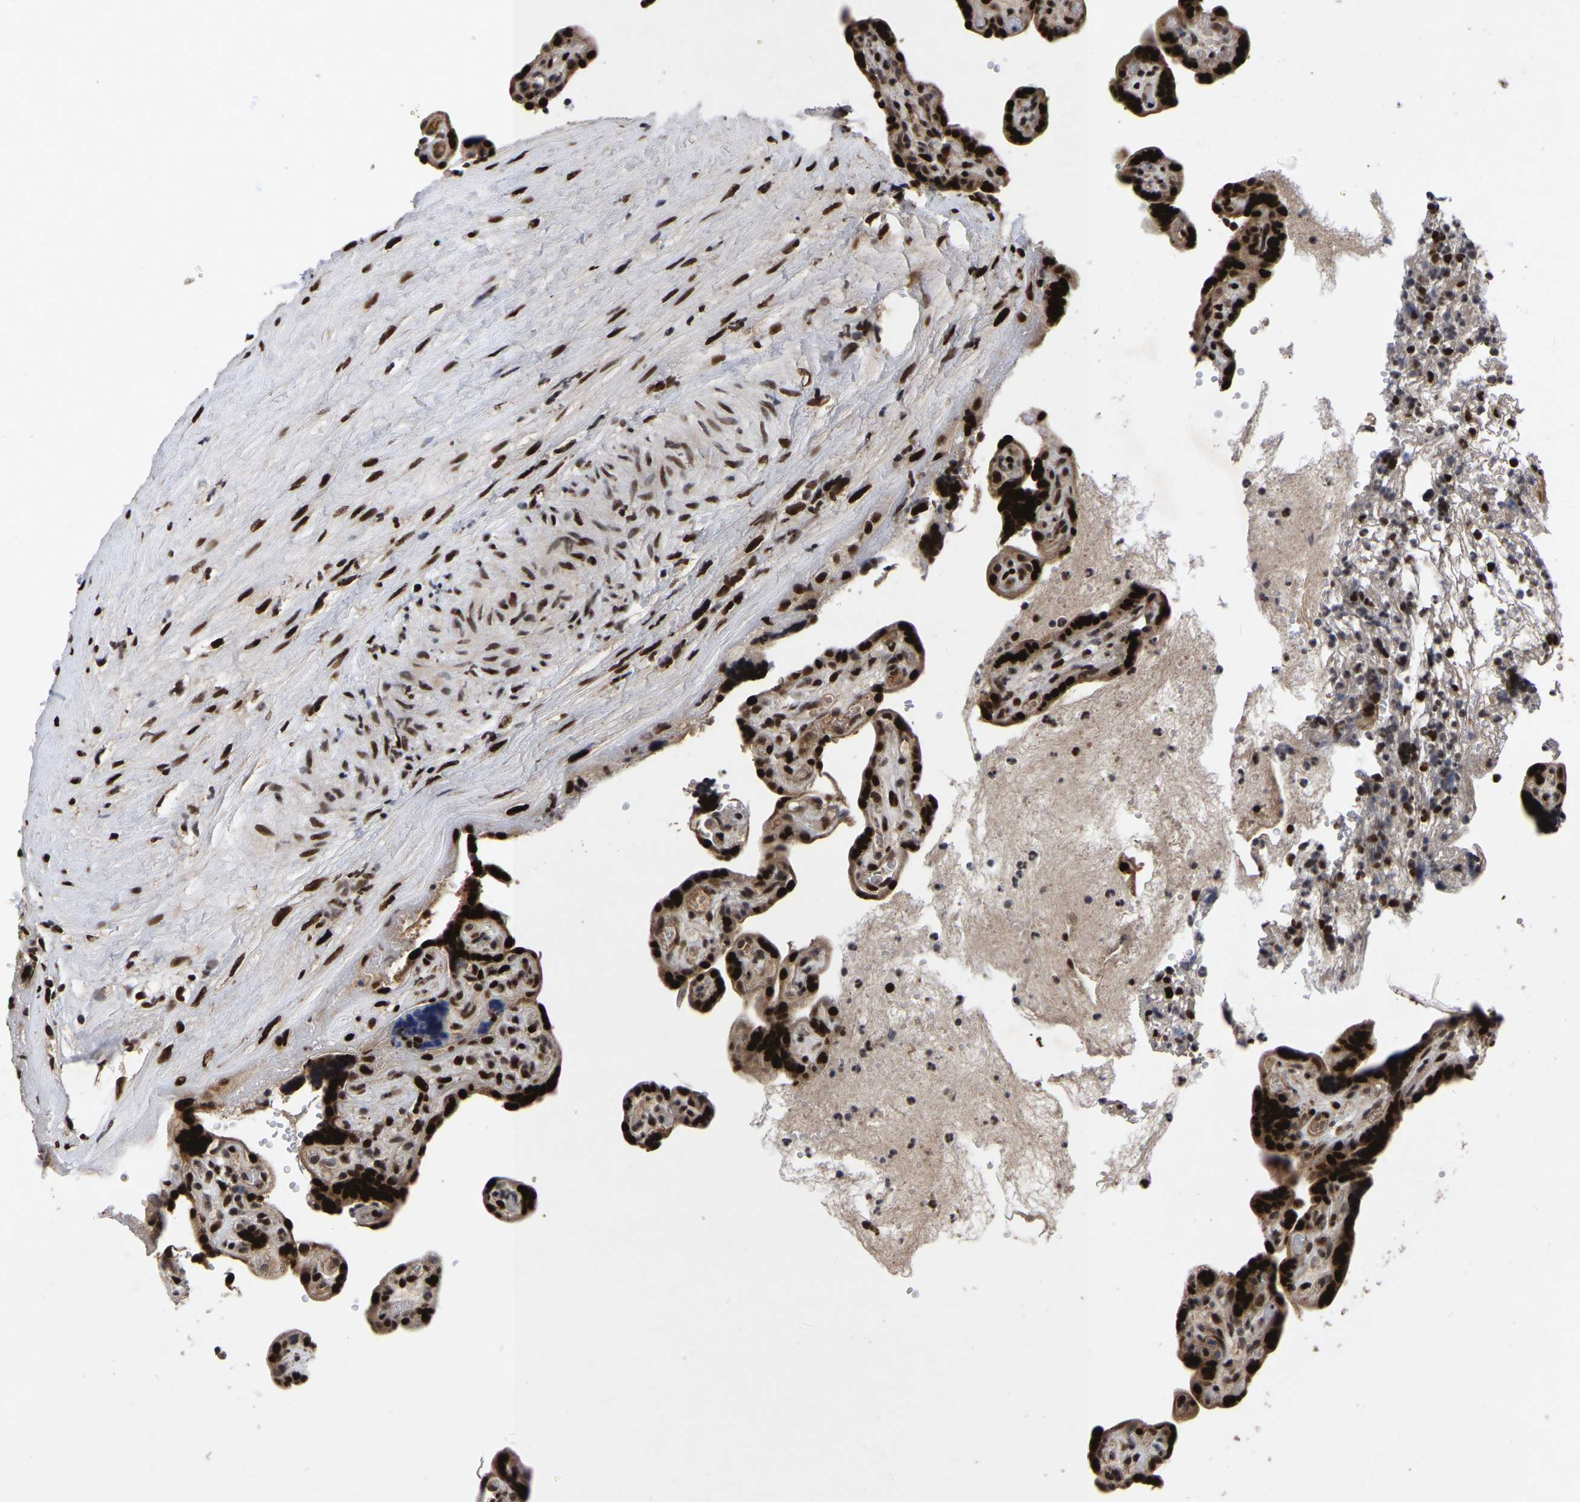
{"staining": {"intensity": "strong", "quantity": ">75%", "location": "cytoplasmic/membranous,nuclear"}, "tissue": "placenta", "cell_type": "Decidual cells", "image_type": "normal", "snomed": [{"axis": "morphology", "description": "Normal tissue, NOS"}, {"axis": "topography", "description": "Placenta"}], "caption": "Immunohistochemistry of unremarkable human placenta demonstrates high levels of strong cytoplasmic/membranous,nuclear positivity in about >75% of decidual cells.", "gene": "JUNB", "patient": {"sex": "female", "age": 30}}